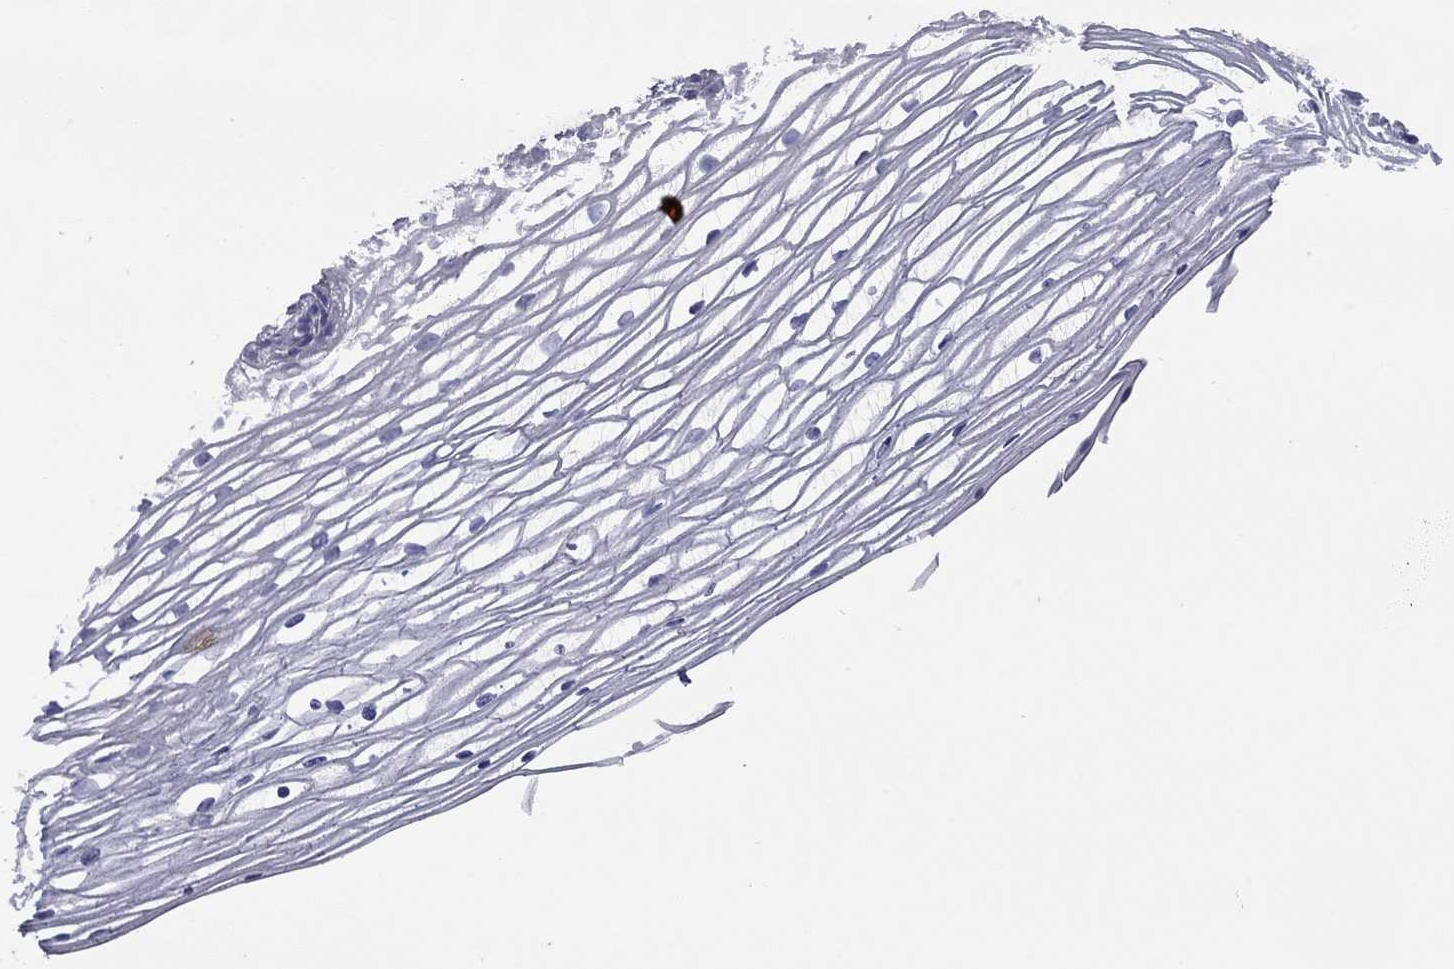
{"staining": {"intensity": "negative", "quantity": "none", "location": "none"}, "tissue": "cervix", "cell_type": "Glandular cells", "image_type": "normal", "snomed": [{"axis": "morphology", "description": "Normal tissue, NOS"}, {"axis": "topography", "description": "Cervix"}], "caption": "The photomicrograph exhibits no staining of glandular cells in benign cervix. The staining is performed using DAB brown chromogen with nuclei counter-stained in using hematoxylin.", "gene": "ACTL7B", "patient": {"sex": "female", "age": 40}}